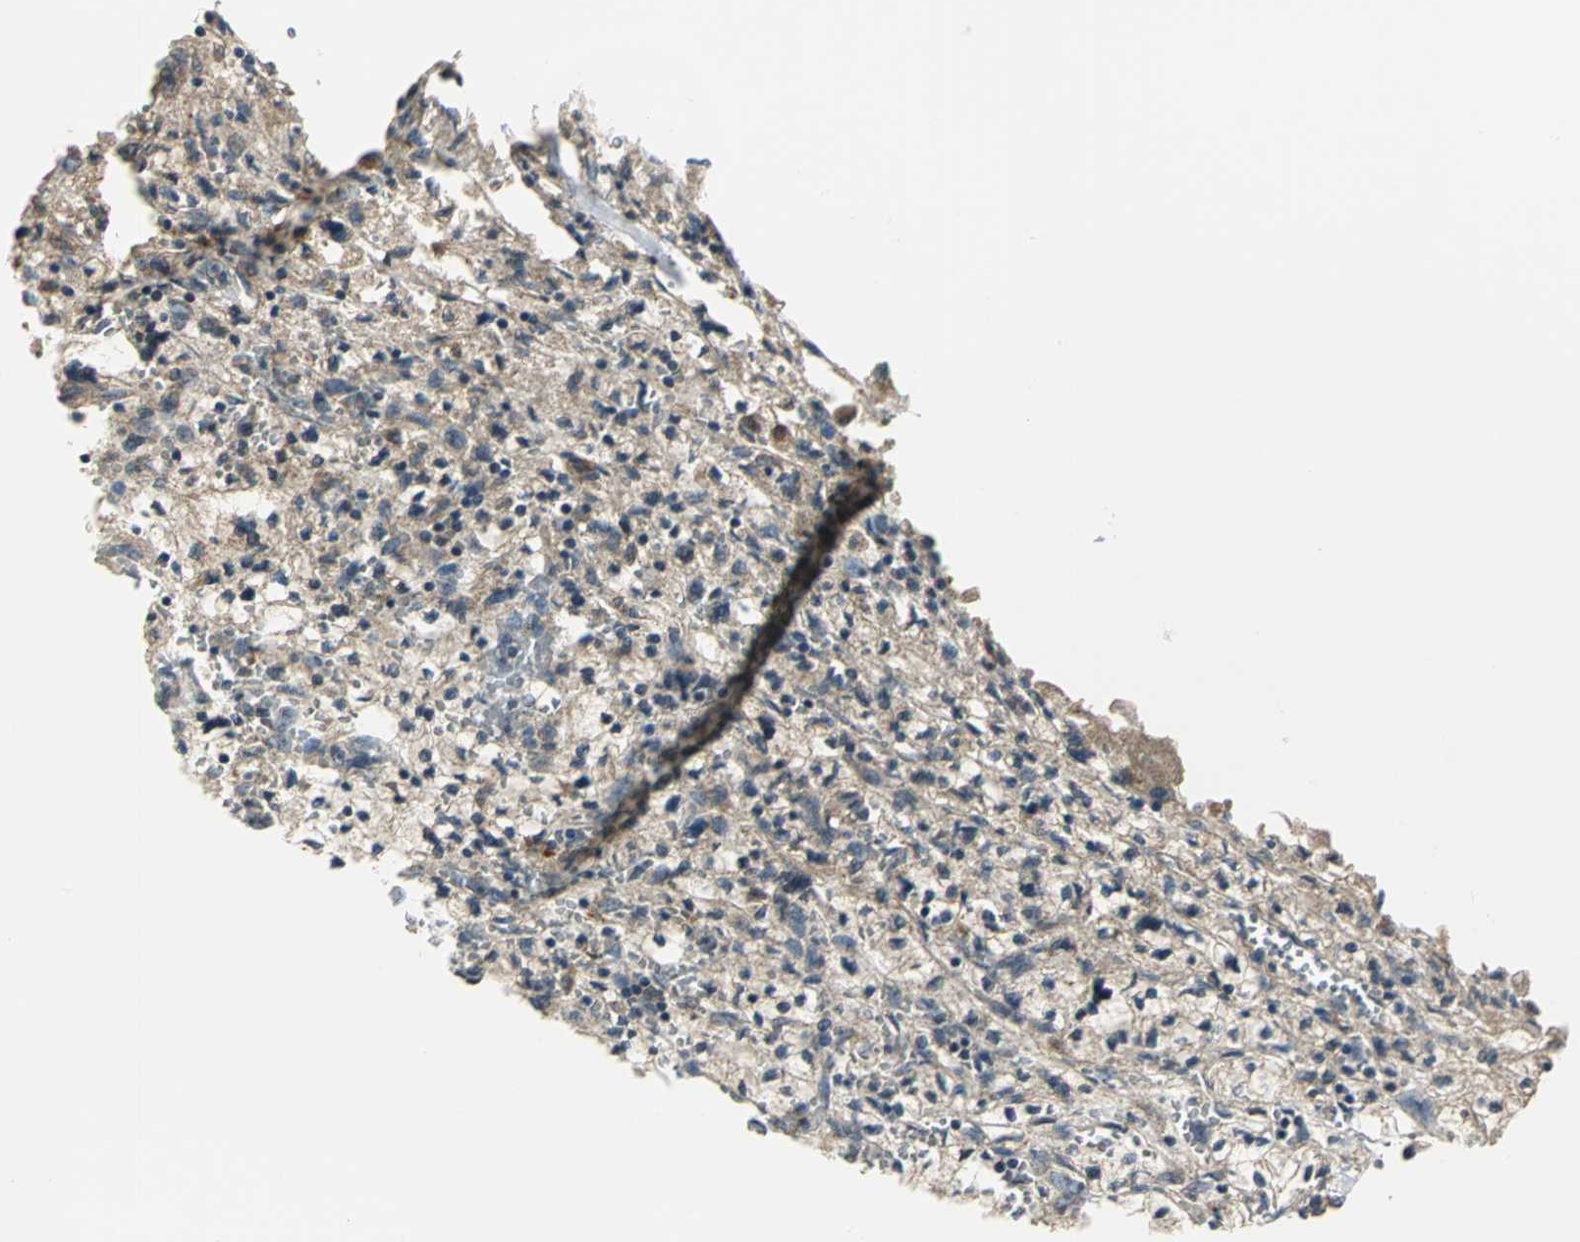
{"staining": {"intensity": "weak", "quantity": ">75%", "location": "cytoplasmic/membranous"}, "tissue": "renal cancer", "cell_type": "Tumor cells", "image_type": "cancer", "snomed": [{"axis": "morphology", "description": "Adenocarcinoma, NOS"}, {"axis": "topography", "description": "Kidney"}], "caption": "This image reveals renal cancer stained with immunohistochemistry (IHC) to label a protein in brown. The cytoplasmic/membranous of tumor cells show weak positivity for the protein. Nuclei are counter-stained blue.", "gene": "MAPK8IP3", "patient": {"sex": "female", "age": 83}}